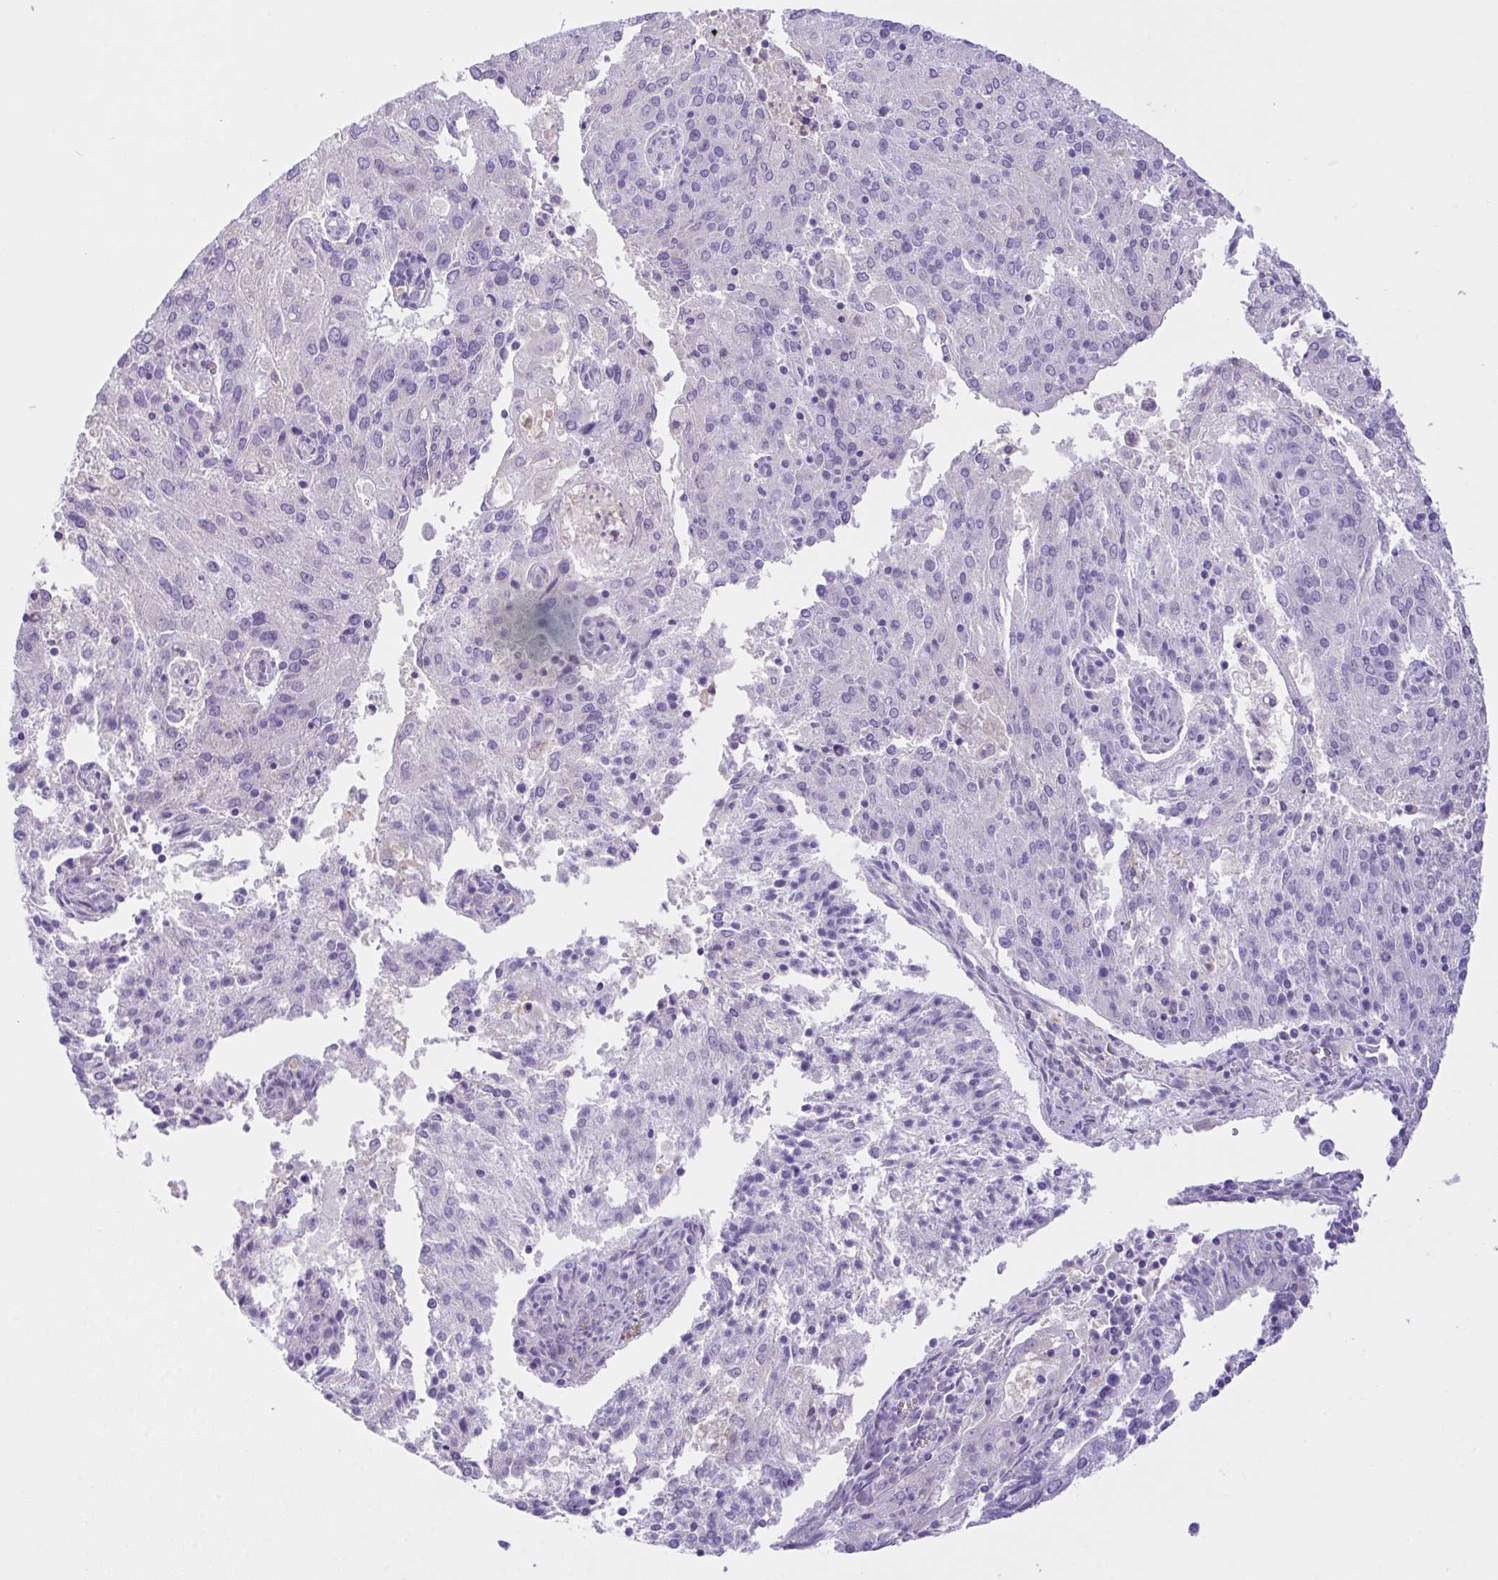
{"staining": {"intensity": "negative", "quantity": "none", "location": "none"}, "tissue": "endometrial cancer", "cell_type": "Tumor cells", "image_type": "cancer", "snomed": [{"axis": "morphology", "description": "Adenocarcinoma, NOS"}, {"axis": "topography", "description": "Endometrium"}], "caption": "Histopathology image shows no protein expression in tumor cells of endometrial cancer tissue. (DAB (3,3'-diaminobenzidine) immunohistochemistry (IHC) visualized using brightfield microscopy, high magnification).", "gene": "NCF1", "patient": {"sex": "female", "age": 82}}